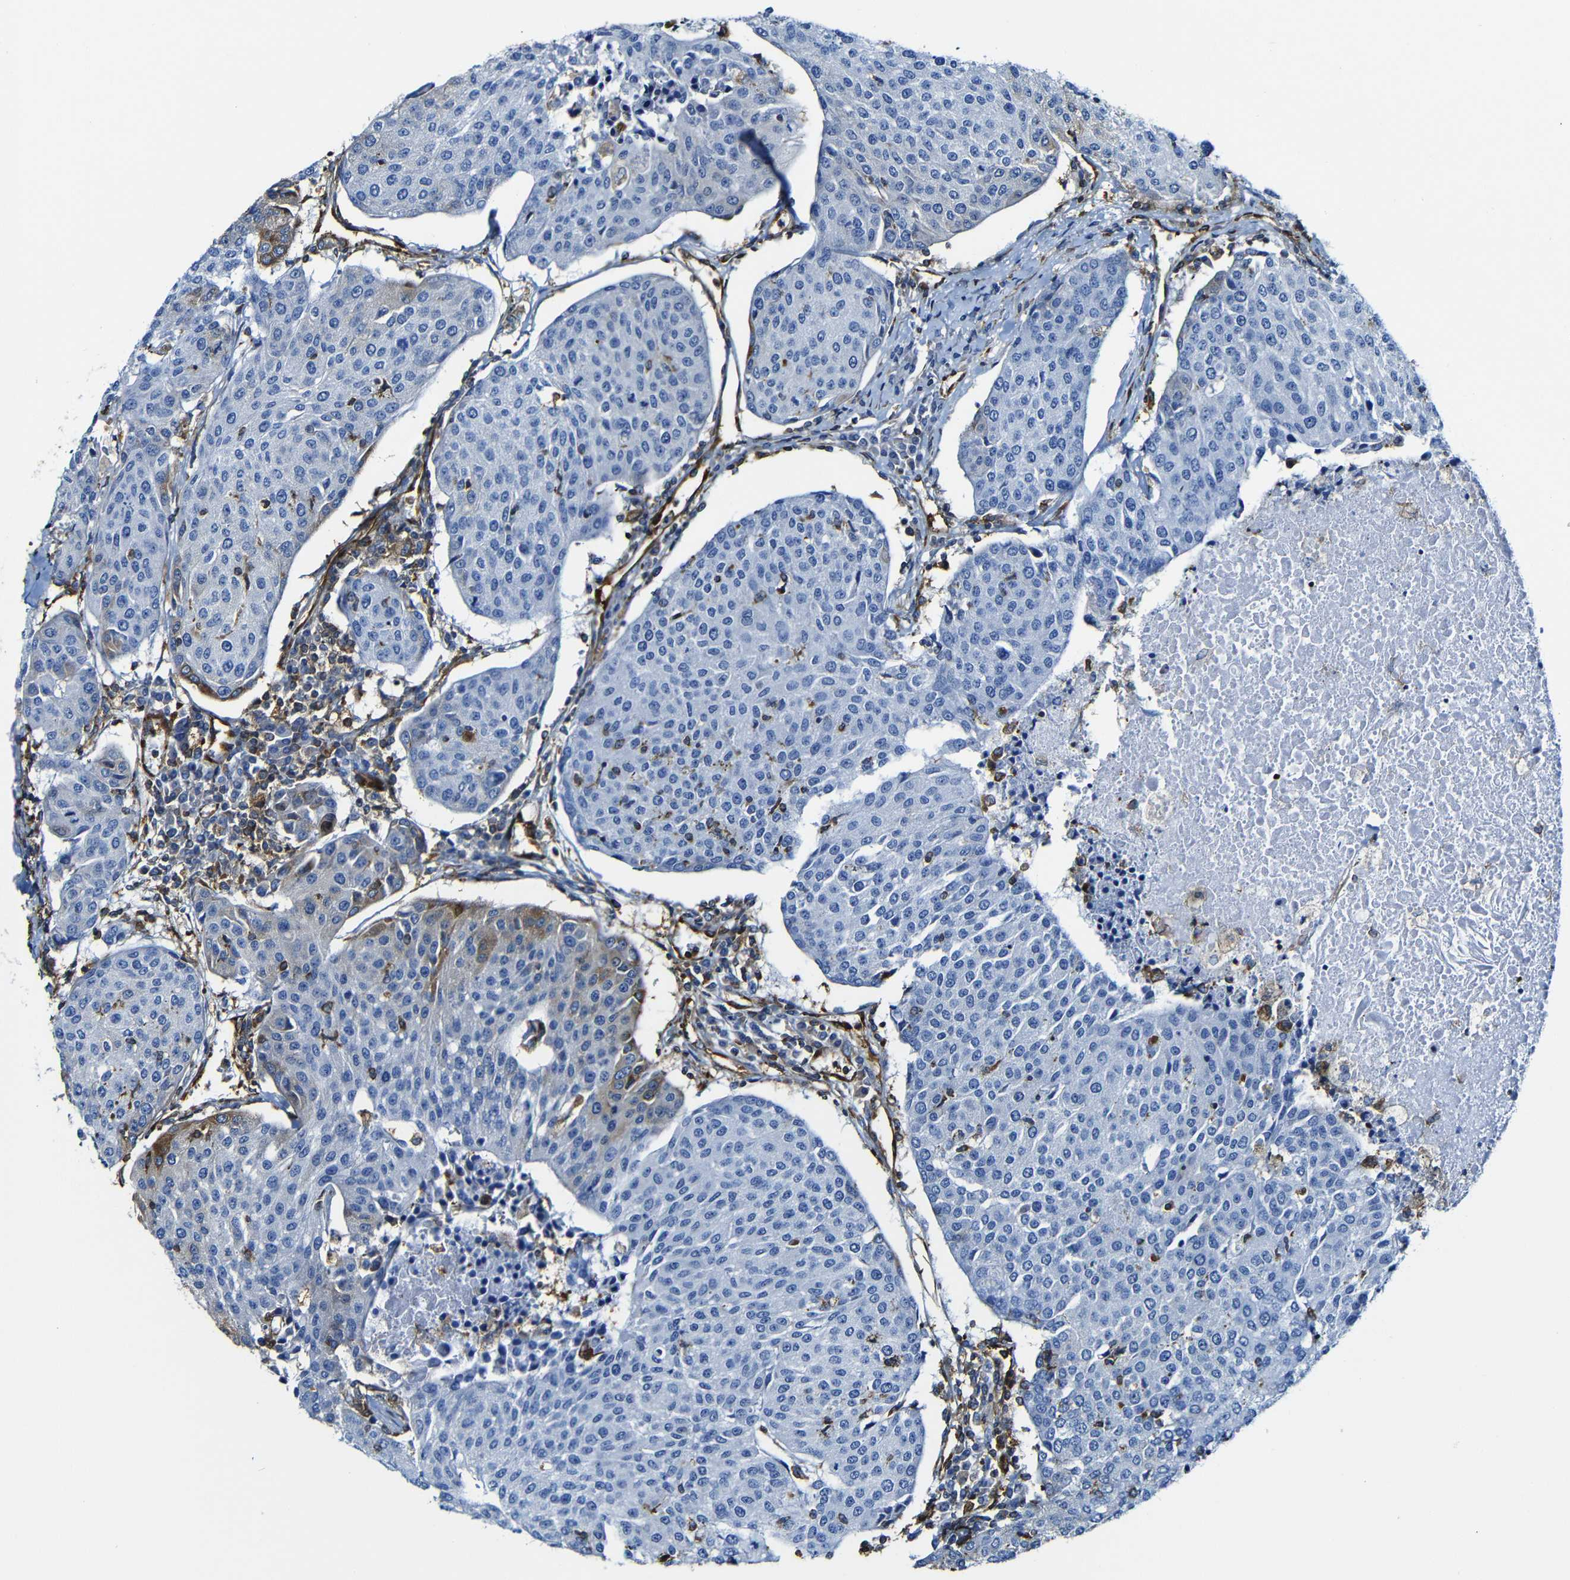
{"staining": {"intensity": "negative", "quantity": "none", "location": "none"}, "tissue": "urothelial cancer", "cell_type": "Tumor cells", "image_type": "cancer", "snomed": [{"axis": "morphology", "description": "Urothelial carcinoma, High grade"}, {"axis": "topography", "description": "Urinary bladder"}], "caption": "This is an immunohistochemistry micrograph of human urothelial cancer. There is no staining in tumor cells.", "gene": "MSN", "patient": {"sex": "female", "age": 85}}